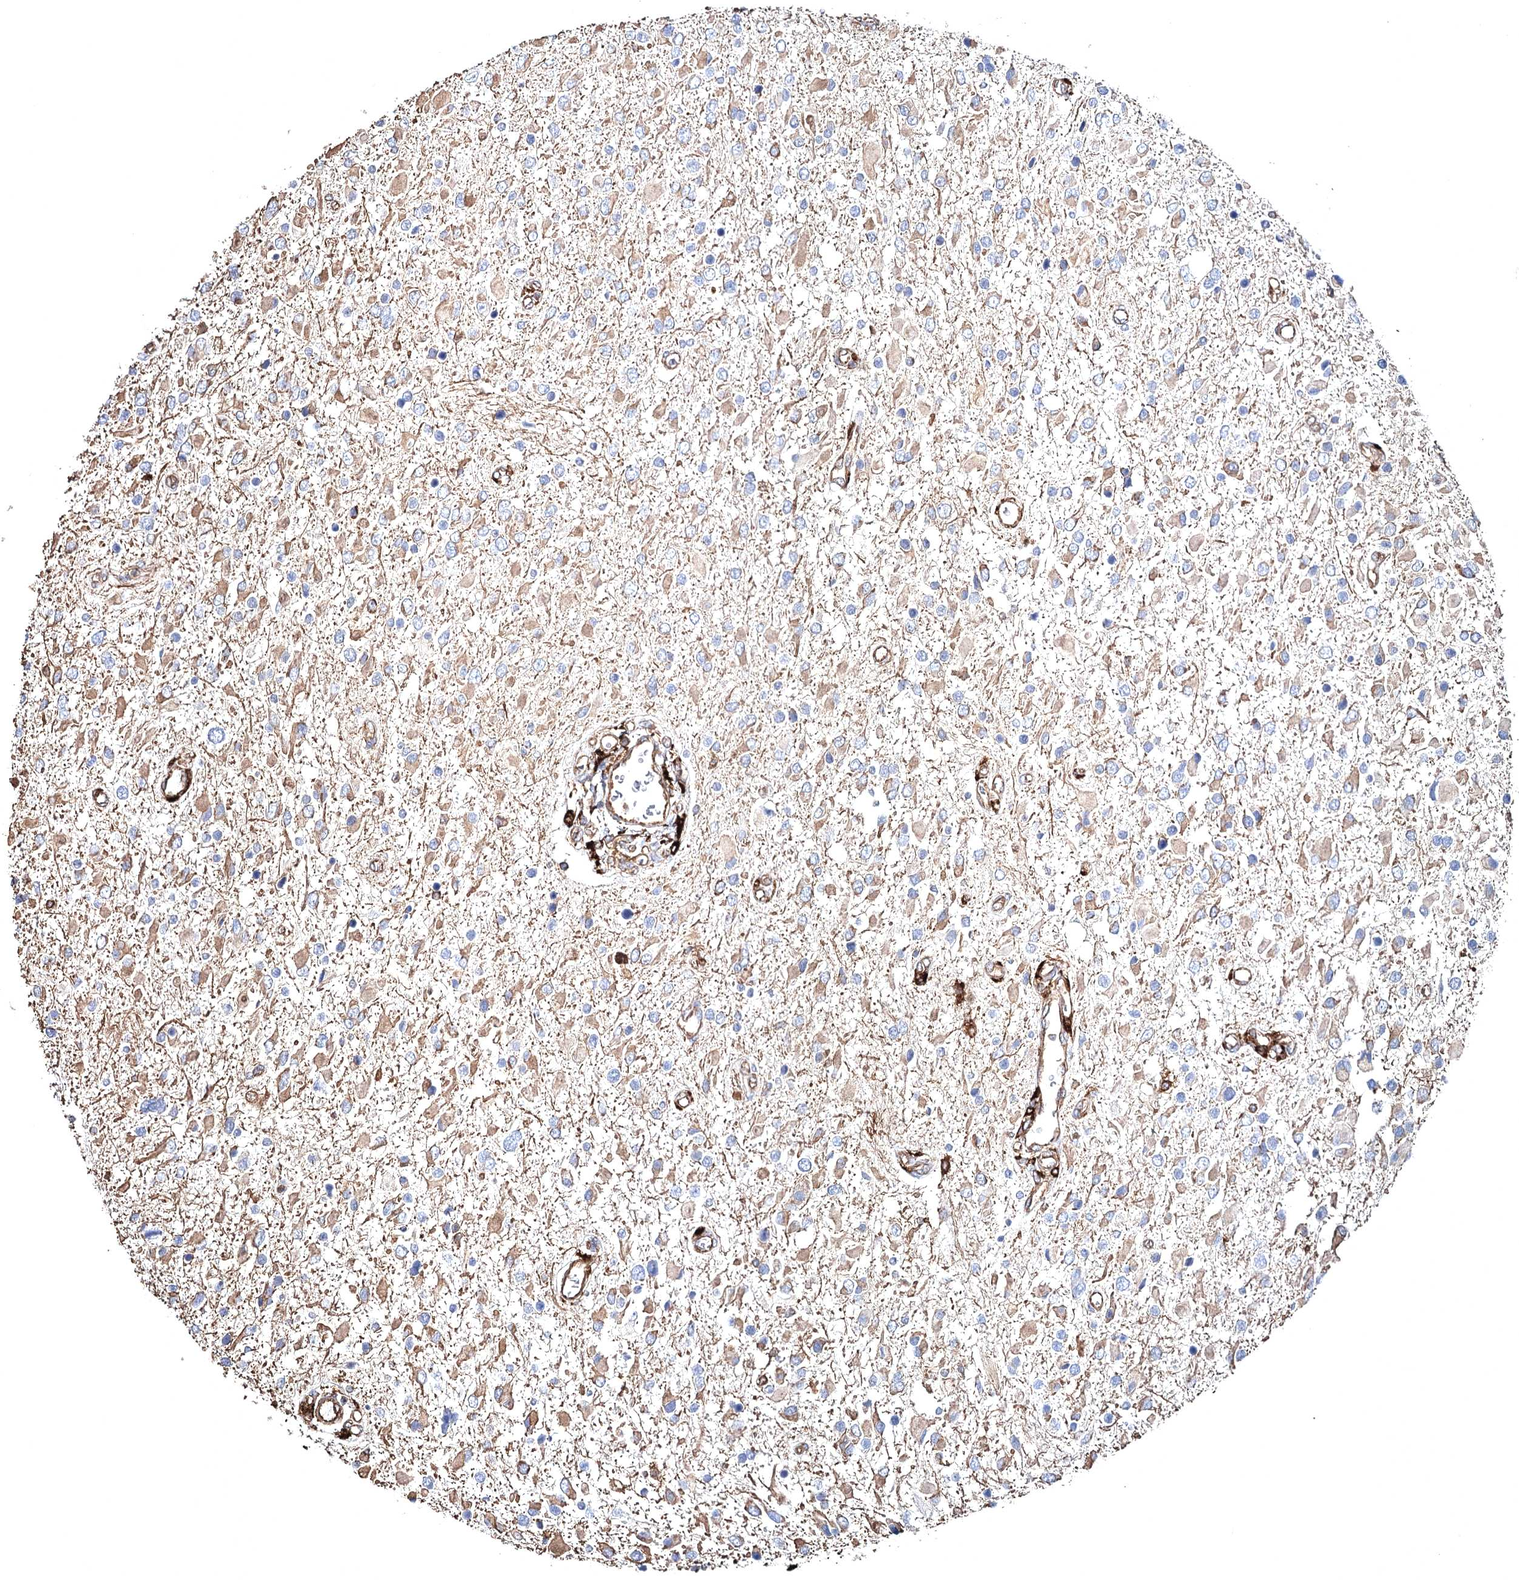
{"staining": {"intensity": "negative", "quantity": "none", "location": "none"}, "tissue": "glioma", "cell_type": "Tumor cells", "image_type": "cancer", "snomed": [{"axis": "morphology", "description": "Glioma, malignant, High grade"}, {"axis": "topography", "description": "Brain"}], "caption": "There is no significant staining in tumor cells of malignant glioma (high-grade).", "gene": "CLEC4M", "patient": {"sex": "male", "age": 53}}